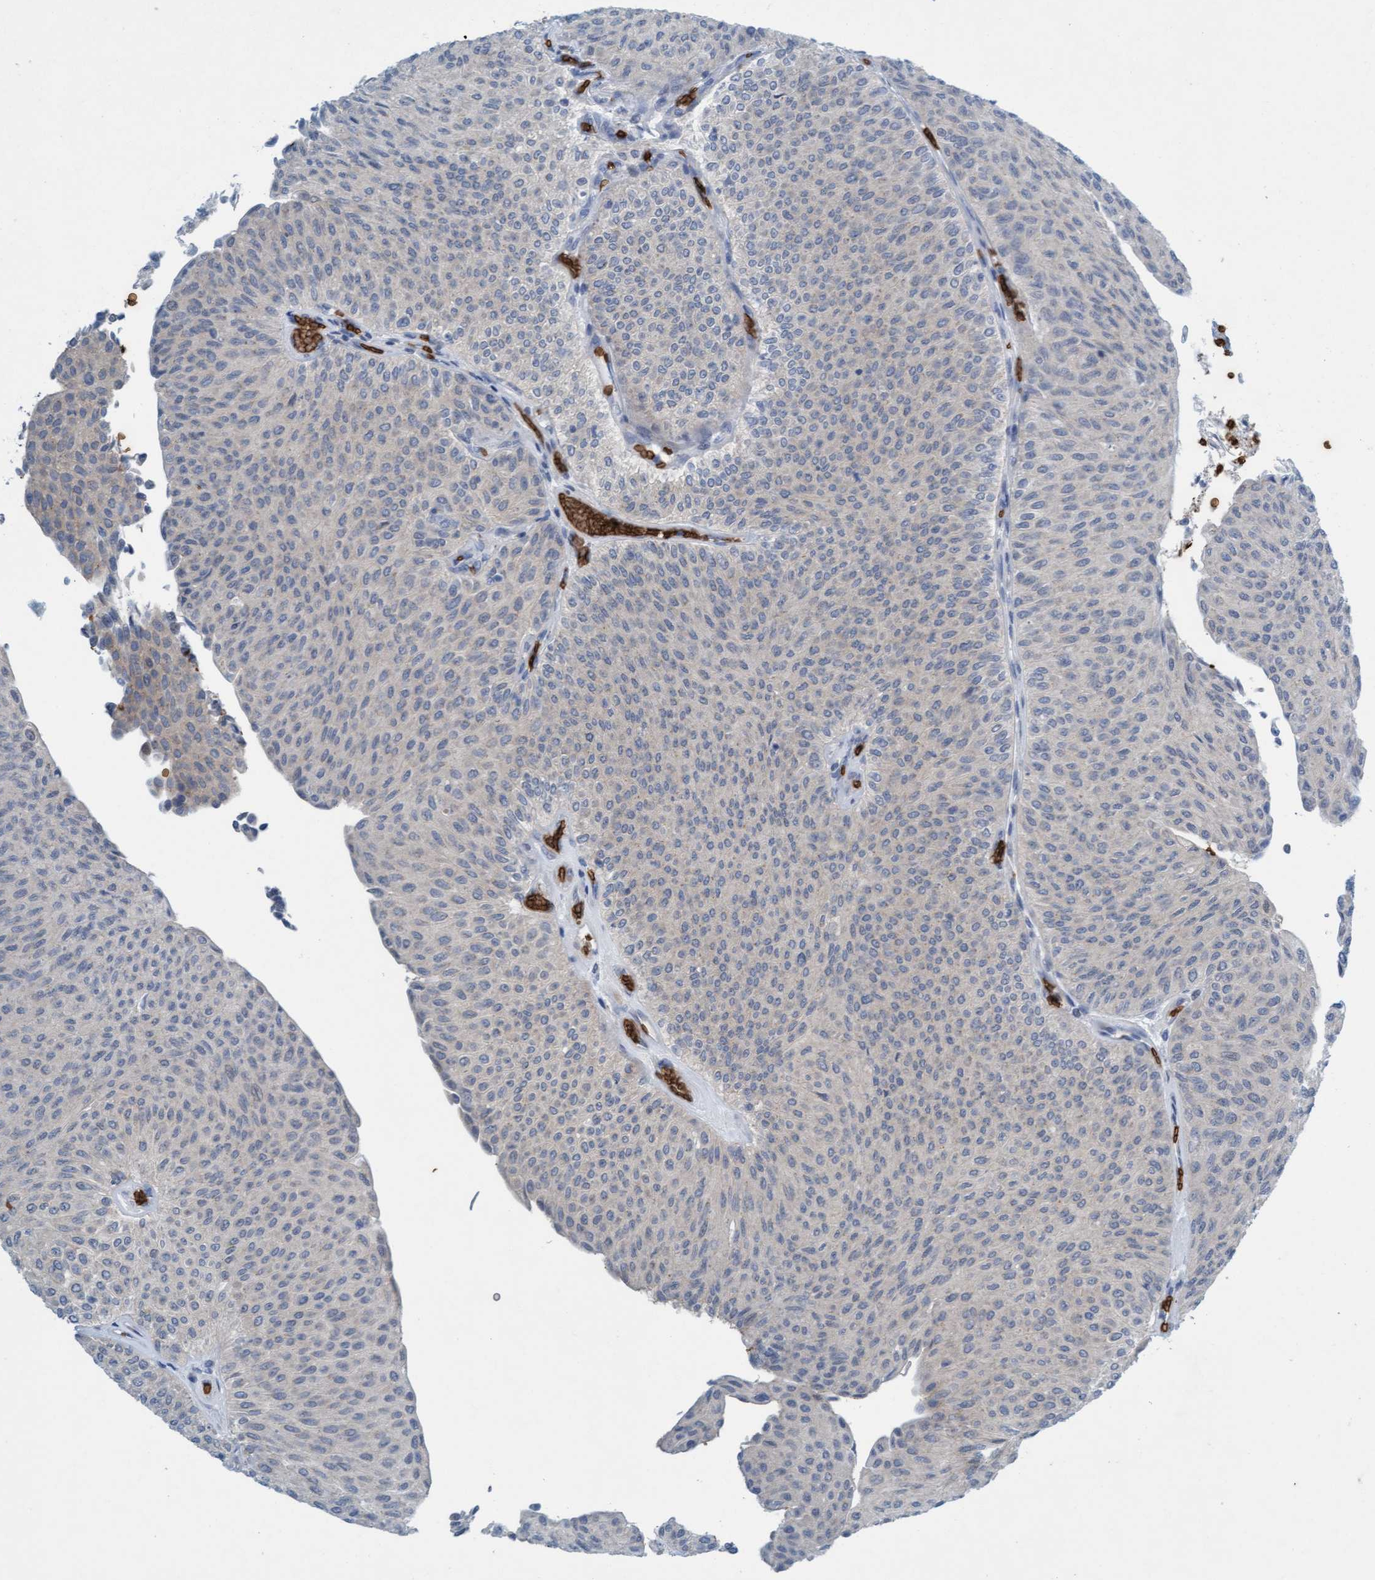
{"staining": {"intensity": "weak", "quantity": "<25%", "location": "cytoplasmic/membranous"}, "tissue": "urothelial cancer", "cell_type": "Tumor cells", "image_type": "cancer", "snomed": [{"axis": "morphology", "description": "Urothelial carcinoma, Low grade"}, {"axis": "topography", "description": "Urinary bladder"}], "caption": "The histopathology image displays no staining of tumor cells in urothelial cancer. (DAB immunohistochemistry (IHC) visualized using brightfield microscopy, high magnification).", "gene": "SPEM2", "patient": {"sex": "male", "age": 78}}